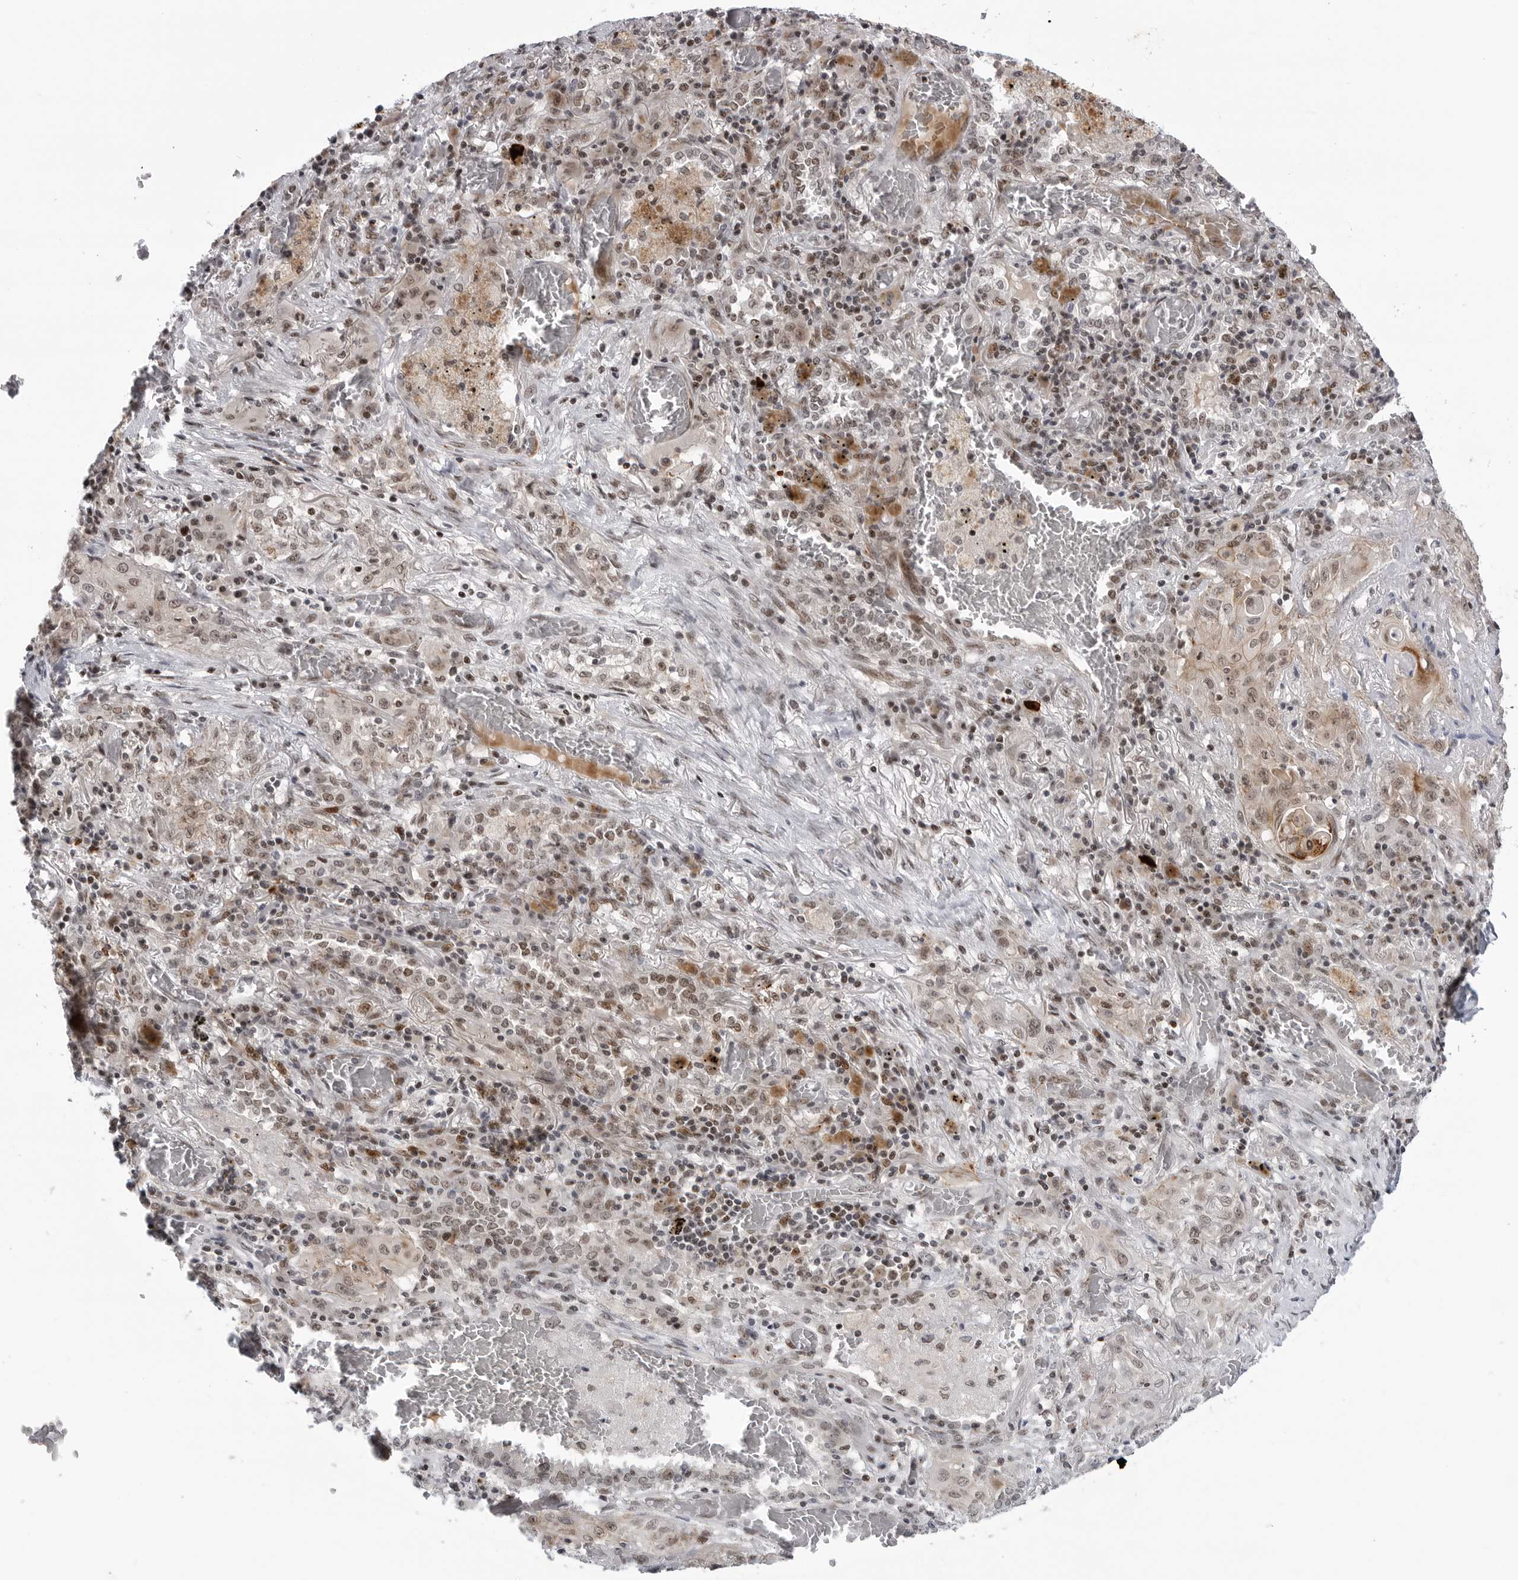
{"staining": {"intensity": "weak", "quantity": "25%-75%", "location": "cytoplasmic/membranous,nuclear"}, "tissue": "lung cancer", "cell_type": "Tumor cells", "image_type": "cancer", "snomed": [{"axis": "morphology", "description": "Squamous cell carcinoma, NOS"}, {"axis": "topography", "description": "Lung"}], "caption": "Brown immunohistochemical staining in squamous cell carcinoma (lung) demonstrates weak cytoplasmic/membranous and nuclear positivity in approximately 25%-75% of tumor cells.", "gene": "TRIM66", "patient": {"sex": "female", "age": 47}}